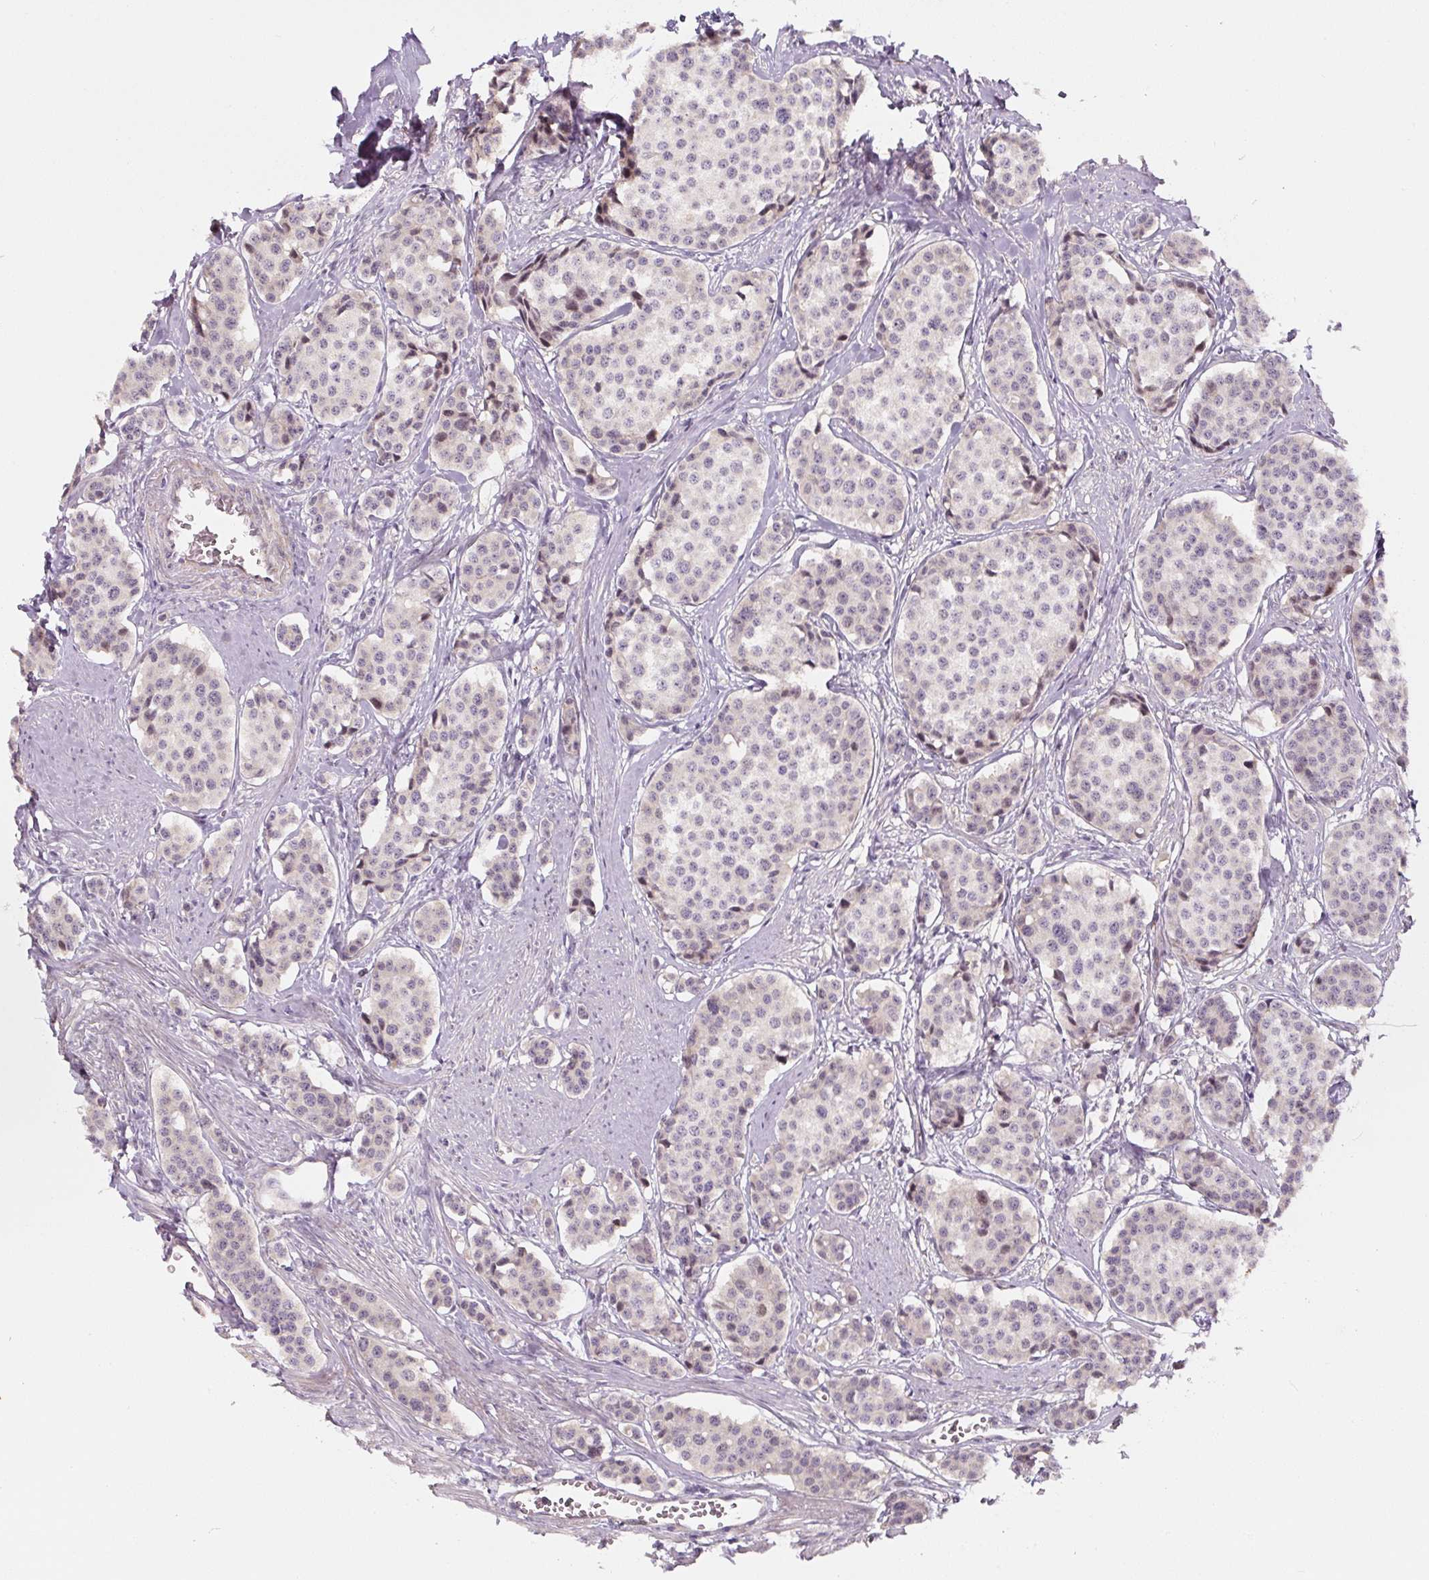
{"staining": {"intensity": "weak", "quantity": "25%-75%", "location": "nuclear"}, "tissue": "carcinoid", "cell_type": "Tumor cells", "image_type": "cancer", "snomed": [{"axis": "morphology", "description": "Carcinoid, malignant, NOS"}, {"axis": "topography", "description": "Small intestine"}], "caption": "This histopathology image shows immunohistochemistry staining of carcinoid, with low weak nuclear expression in approximately 25%-75% of tumor cells.", "gene": "PWWP3B", "patient": {"sex": "male", "age": 60}}